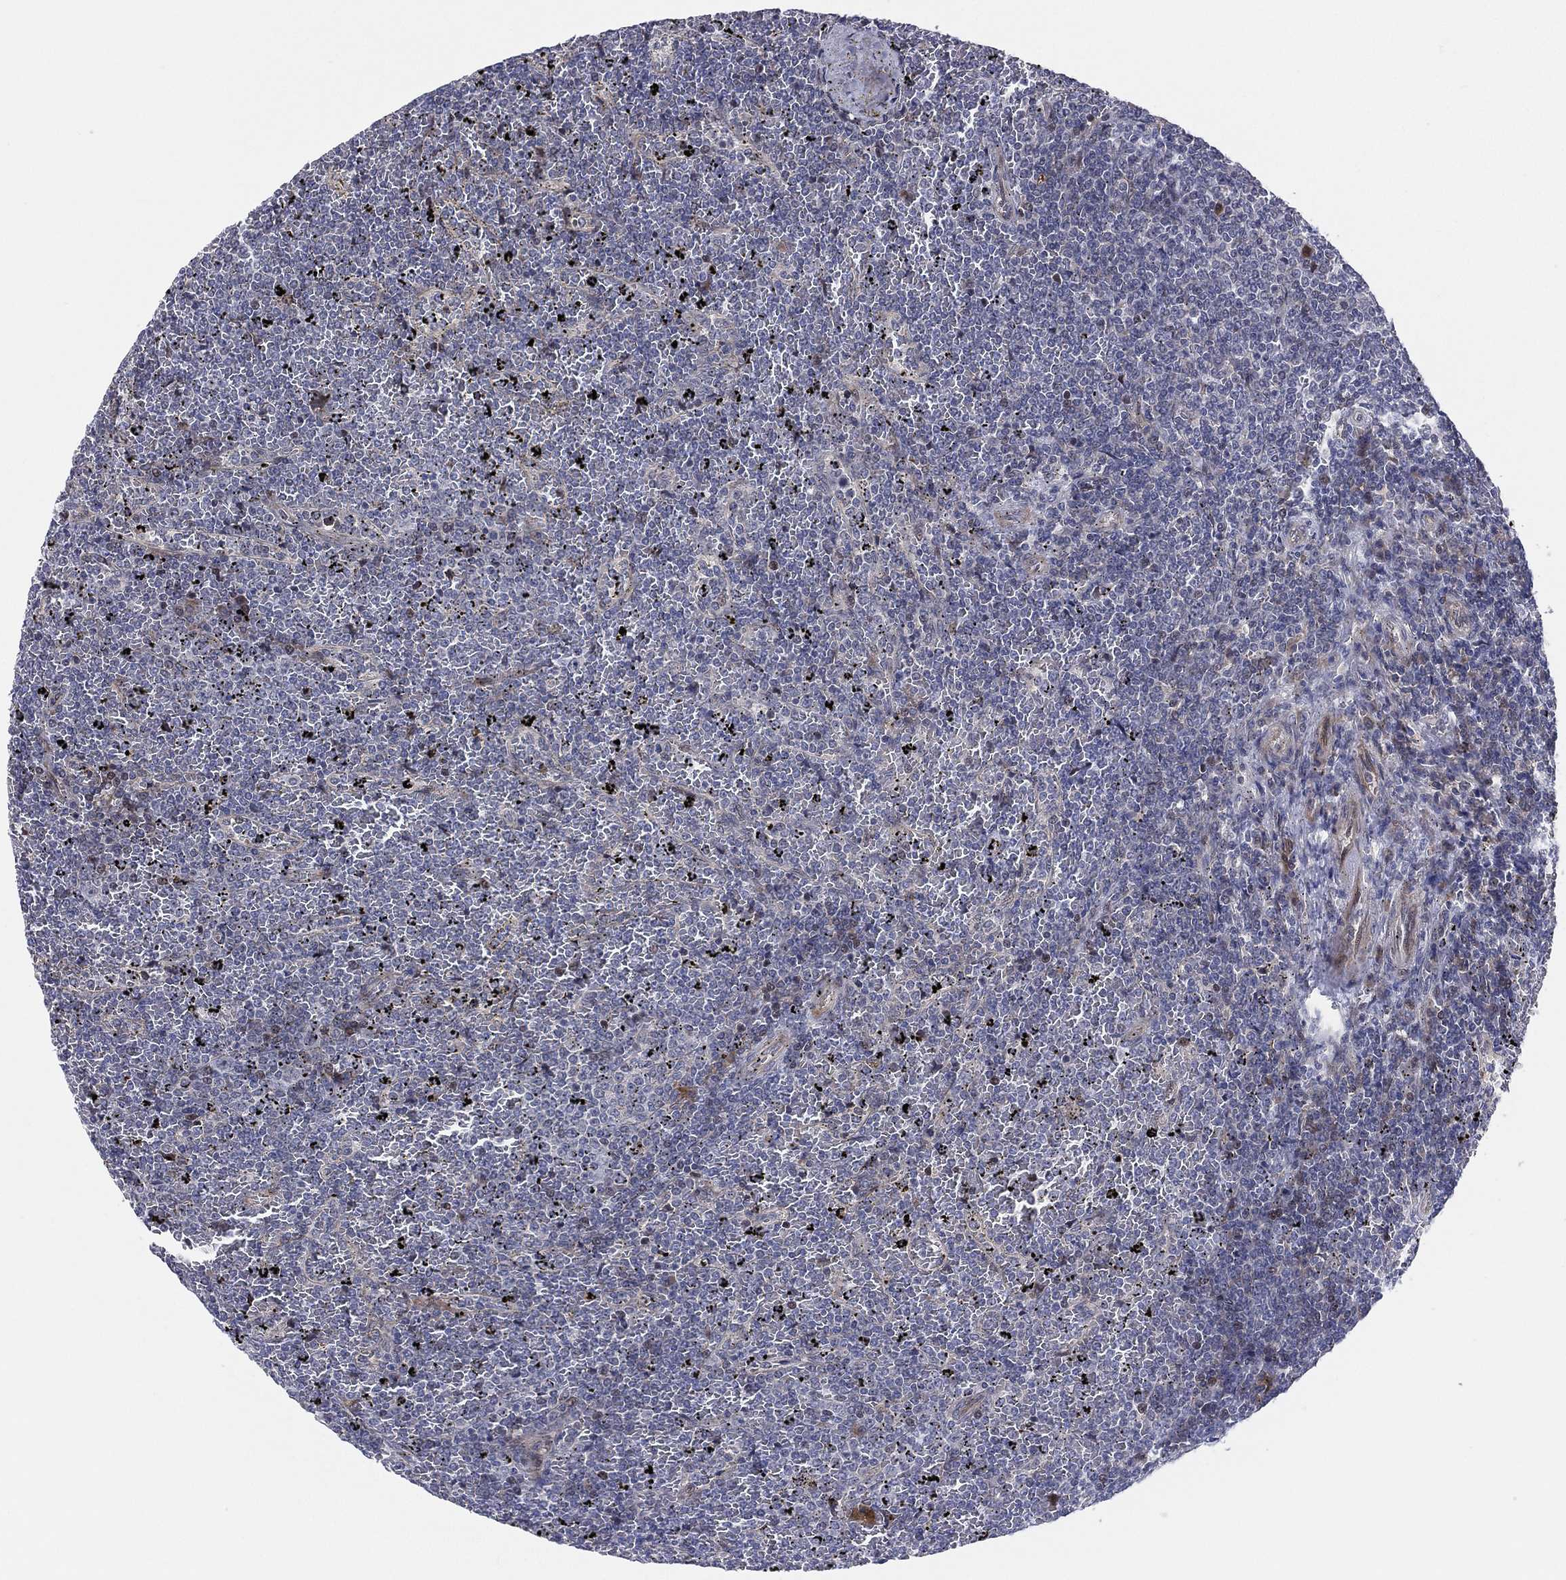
{"staining": {"intensity": "weak", "quantity": "<25%", "location": "cytoplasmic/membranous"}, "tissue": "lymphoma", "cell_type": "Tumor cells", "image_type": "cancer", "snomed": [{"axis": "morphology", "description": "Malignant lymphoma, non-Hodgkin's type, Low grade"}, {"axis": "topography", "description": "Spleen"}], "caption": "This is an IHC histopathology image of lymphoma. There is no staining in tumor cells.", "gene": "UTP14A", "patient": {"sex": "female", "age": 77}}